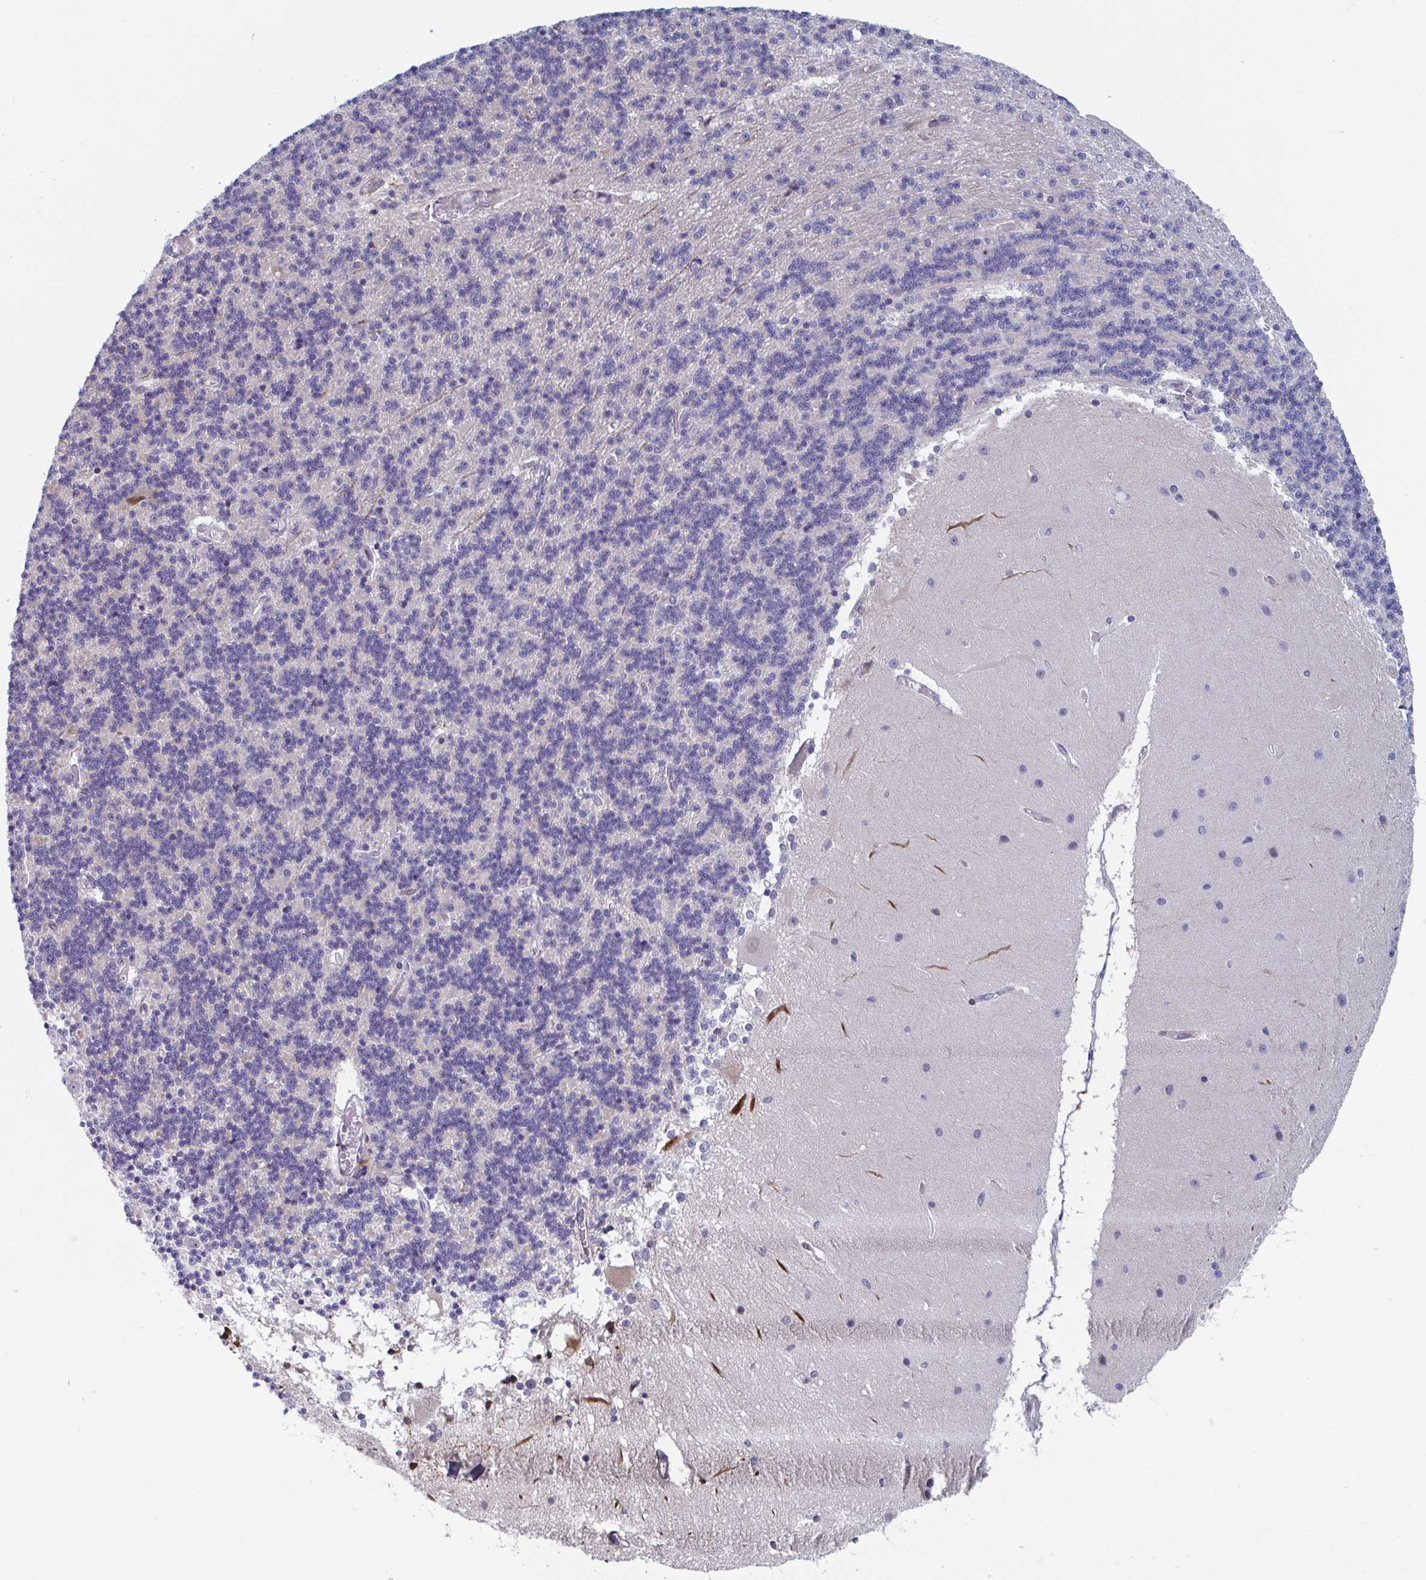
{"staining": {"intensity": "negative", "quantity": "none", "location": "none"}, "tissue": "cerebellum", "cell_type": "Cells in granular layer", "image_type": "normal", "snomed": [{"axis": "morphology", "description": "Normal tissue, NOS"}, {"axis": "topography", "description": "Cerebellum"}], "caption": "IHC of normal cerebellum exhibits no staining in cells in granular layer. (DAB (3,3'-diaminobenzidine) immunohistochemistry (IHC), high magnification).", "gene": "DUXA", "patient": {"sex": "female", "age": 54}}